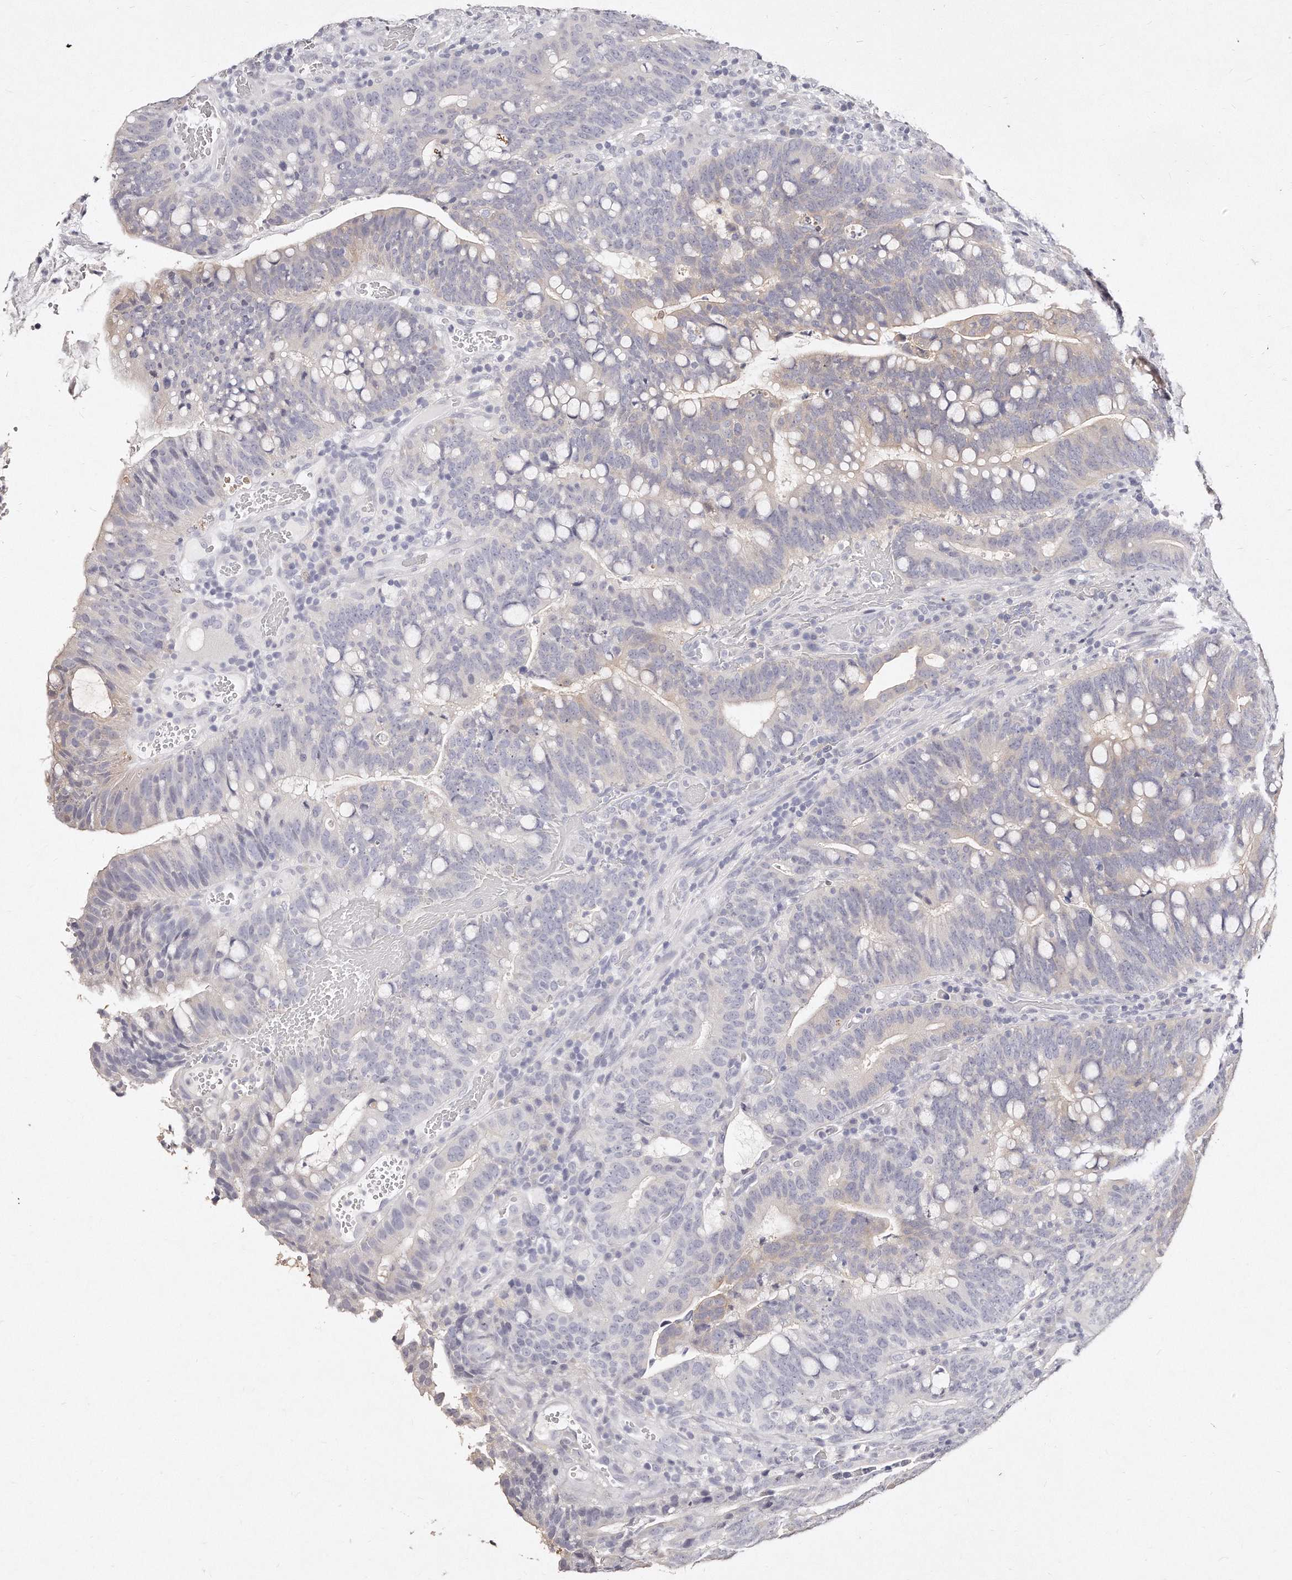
{"staining": {"intensity": "negative", "quantity": "none", "location": "none"}, "tissue": "colorectal cancer", "cell_type": "Tumor cells", "image_type": "cancer", "snomed": [{"axis": "morphology", "description": "Adenocarcinoma, NOS"}, {"axis": "topography", "description": "Colon"}], "caption": "Protein analysis of colorectal adenocarcinoma shows no significant positivity in tumor cells.", "gene": "GDA", "patient": {"sex": "female", "age": 66}}